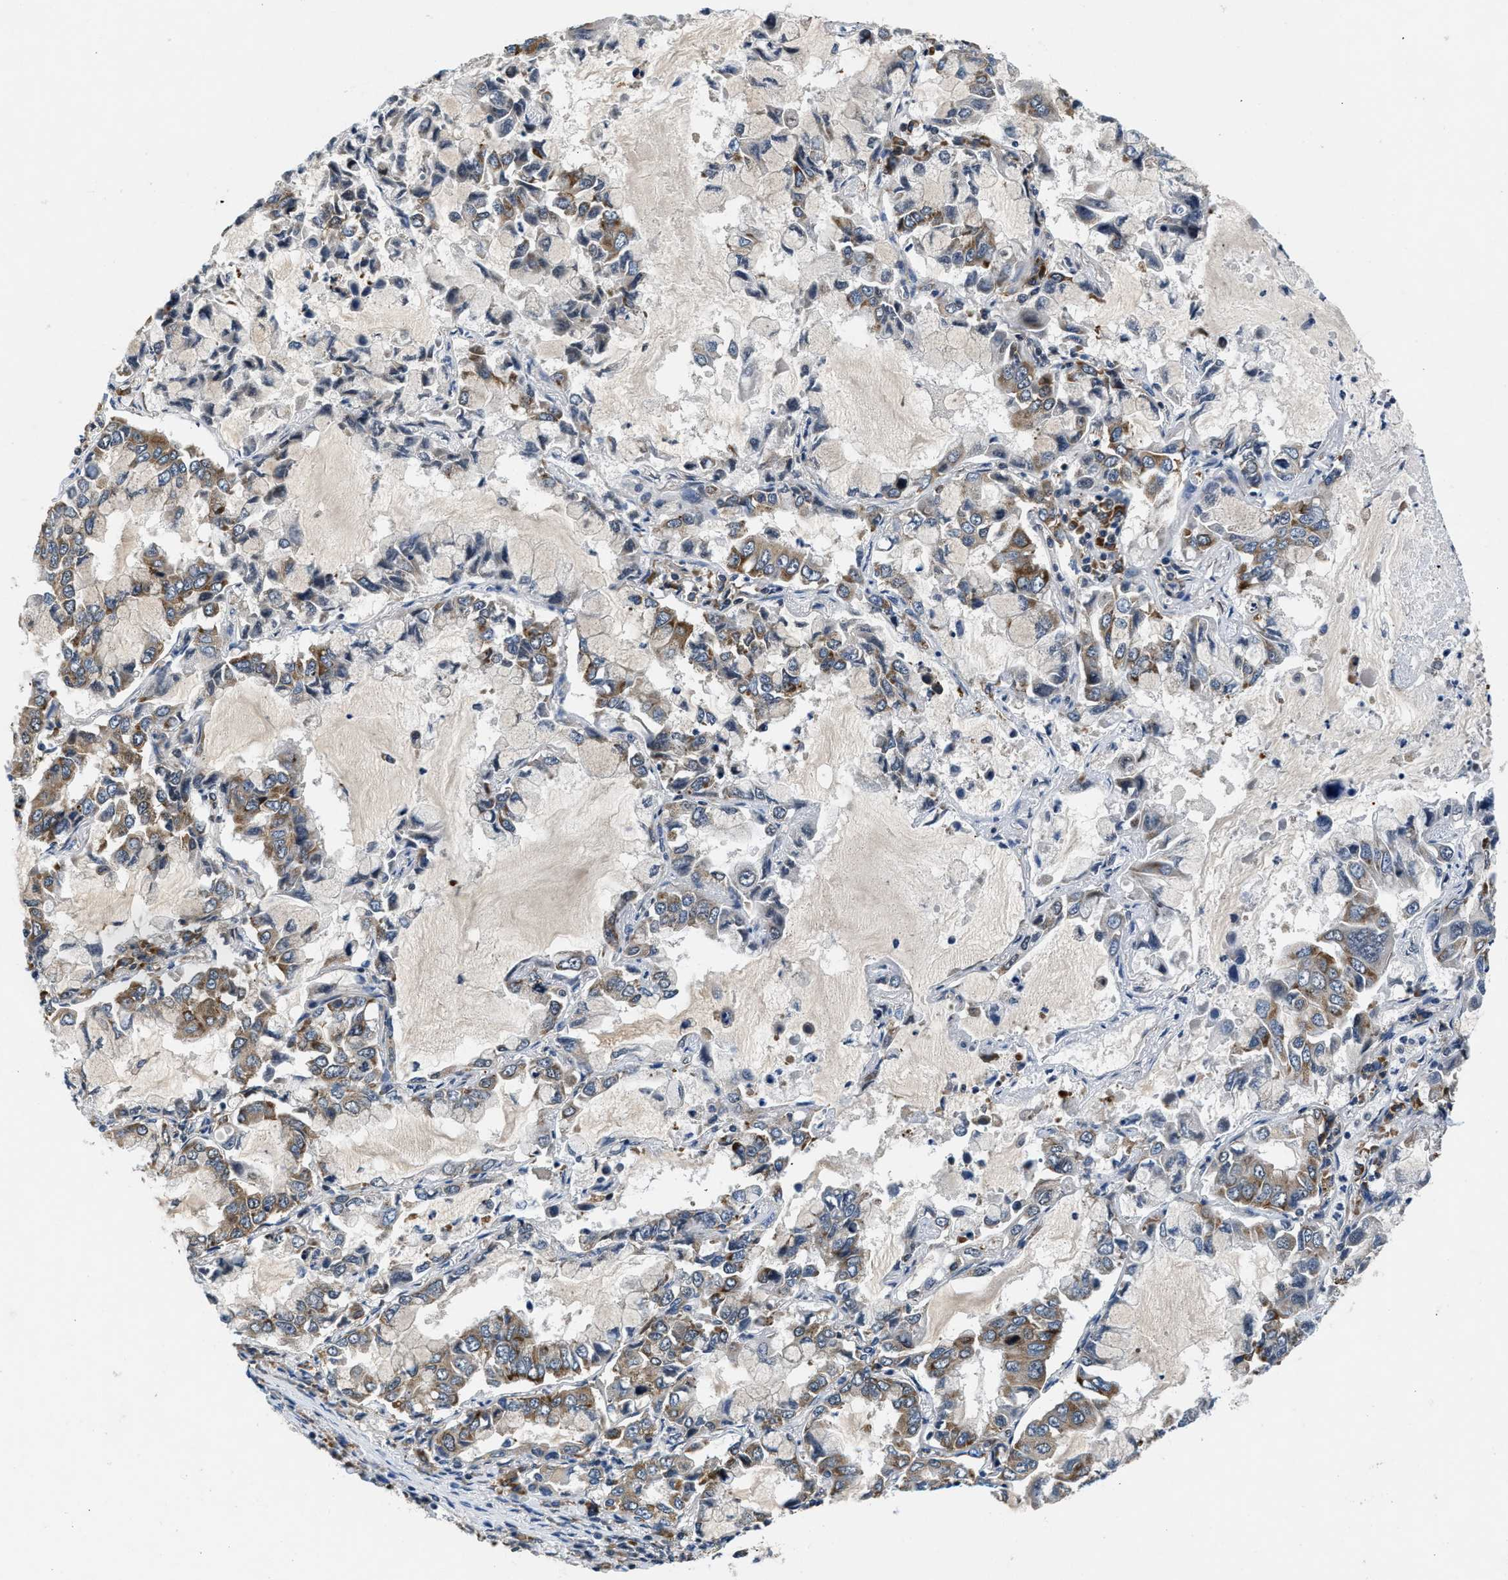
{"staining": {"intensity": "moderate", "quantity": "25%-75%", "location": "cytoplasmic/membranous"}, "tissue": "lung cancer", "cell_type": "Tumor cells", "image_type": "cancer", "snomed": [{"axis": "morphology", "description": "Adenocarcinoma, NOS"}, {"axis": "topography", "description": "Lung"}], "caption": "A high-resolution image shows immunohistochemistry staining of lung cancer (adenocarcinoma), which displays moderate cytoplasmic/membranous expression in approximately 25%-75% of tumor cells.", "gene": "PA2G4", "patient": {"sex": "male", "age": 64}}